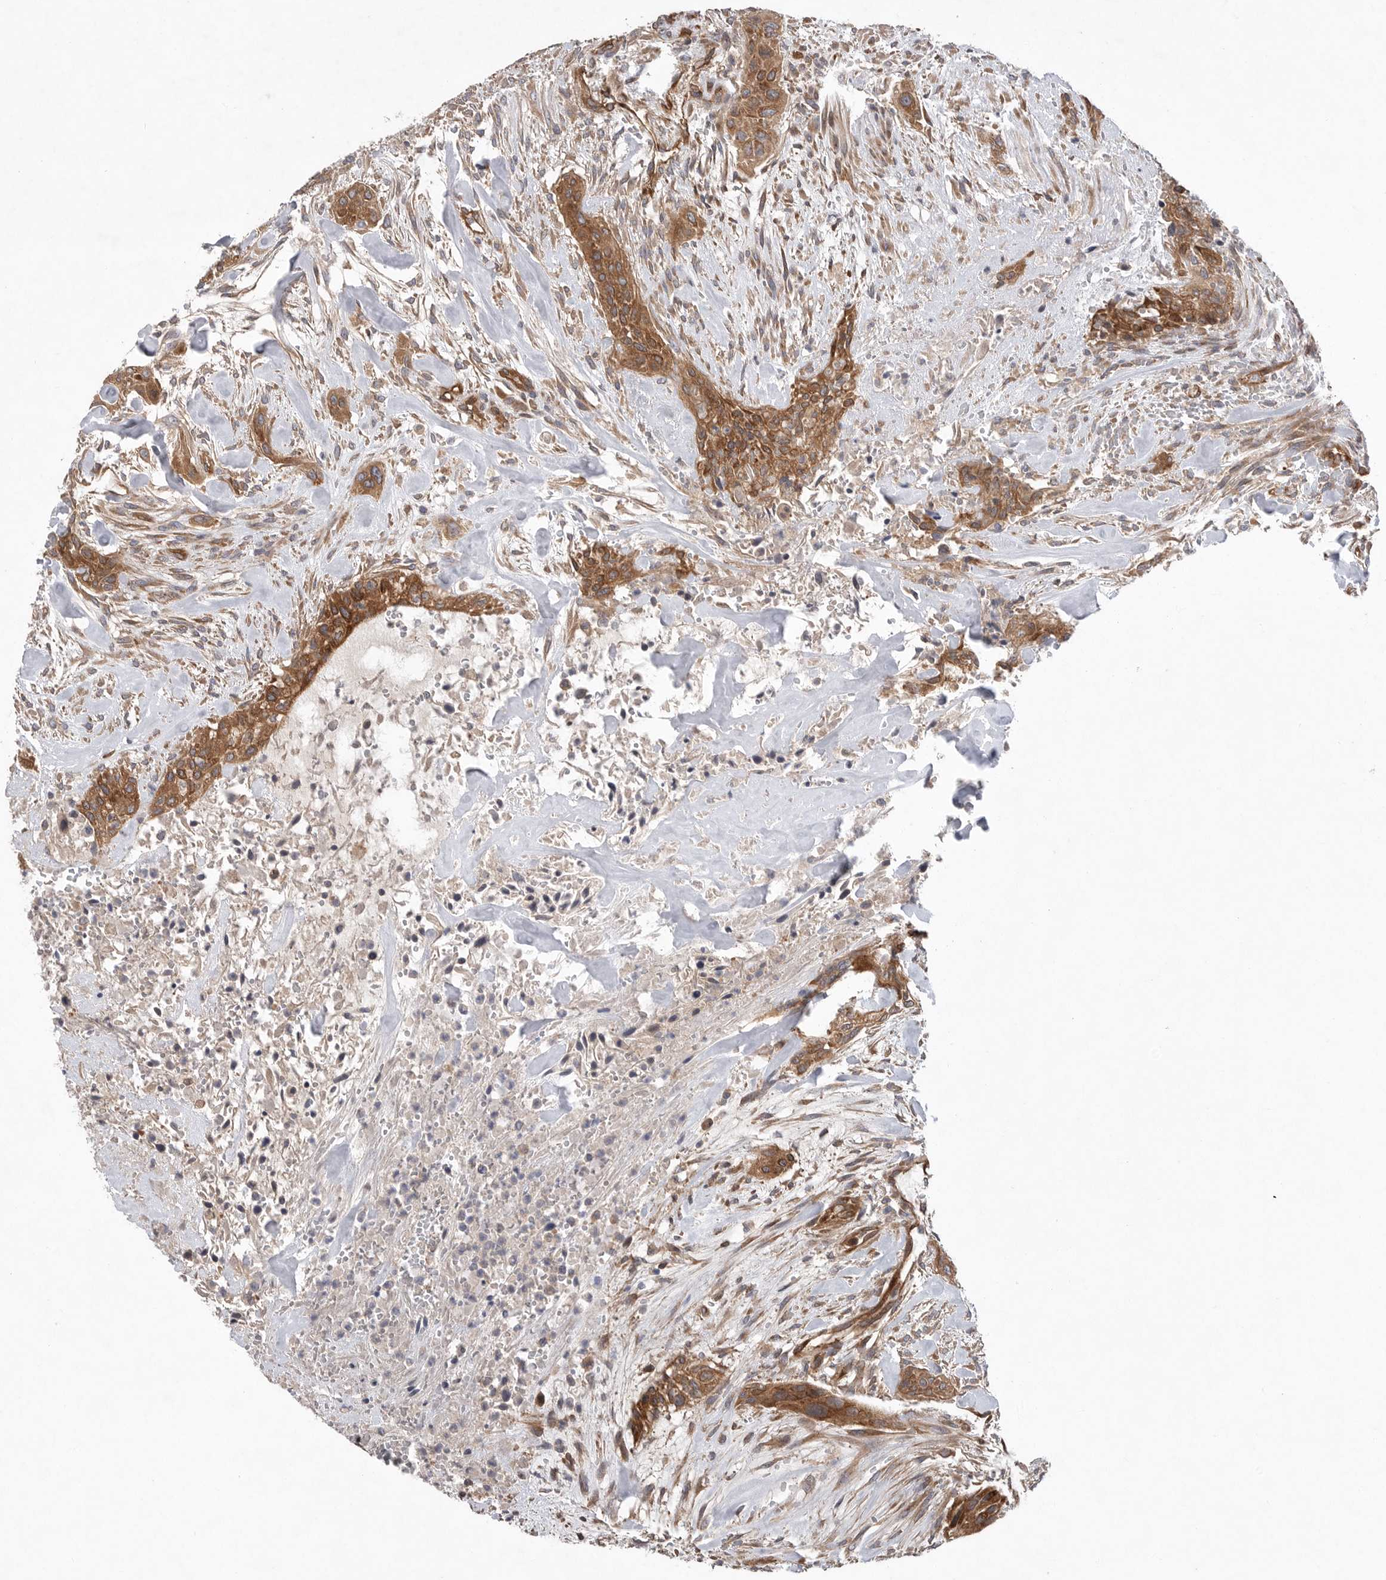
{"staining": {"intensity": "strong", "quantity": ">75%", "location": "cytoplasmic/membranous"}, "tissue": "urothelial cancer", "cell_type": "Tumor cells", "image_type": "cancer", "snomed": [{"axis": "morphology", "description": "Urothelial carcinoma, High grade"}, {"axis": "topography", "description": "Urinary bladder"}], "caption": "DAB (3,3'-diaminobenzidine) immunohistochemical staining of urothelial cancer reveals strong cytoplasmic/membranous protein expression in about >75% of tumor cells.", "gene": "PRKCH", "patient": {"sex": "male", "age": 35}}